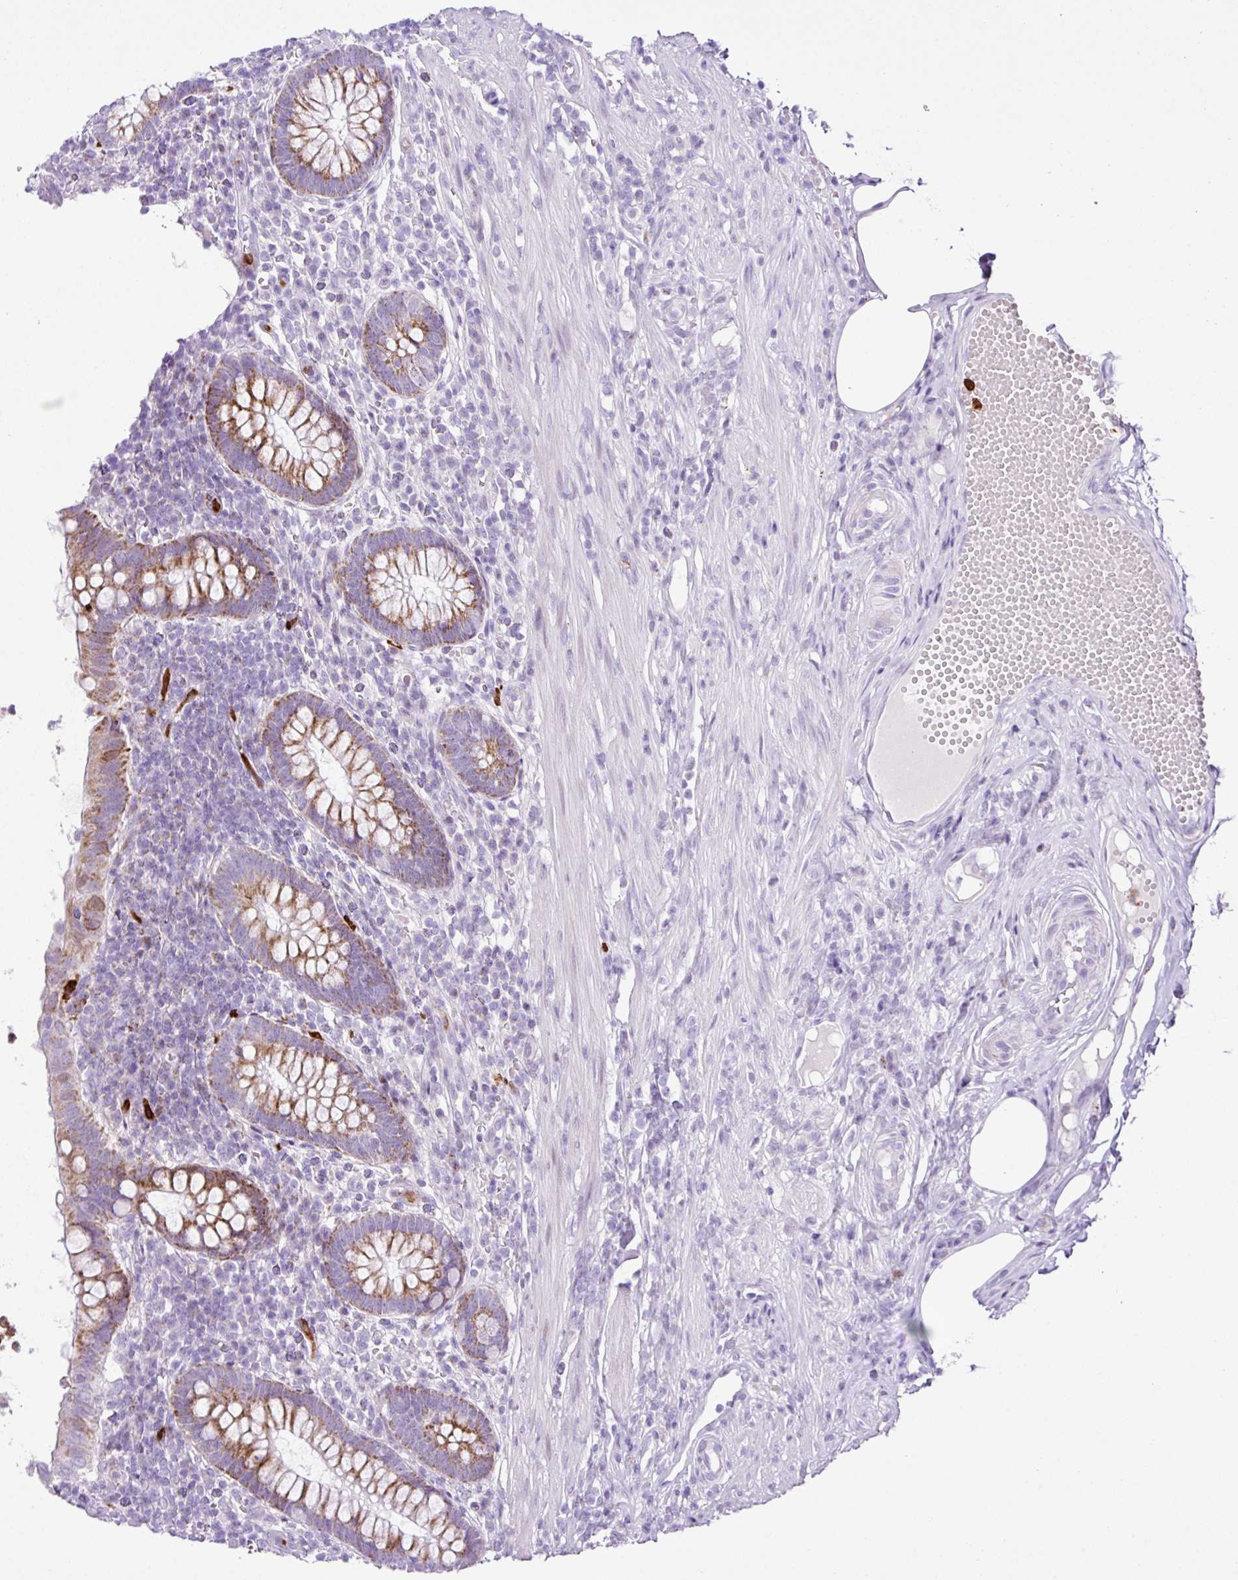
{"staining": {"intensity": "moderate", "quantity": "25%-75%", "location": "cytoplasmic/membranous"}, "tissue": "appendix", "cell_type": "Glandular cells", "image_type": "normal", "snomed": [{"axis": "morphology", "description": "Normal tissue, NOS"}, {"axis": "topography", "description": "Appendix"}], "caption": "Normal appendix demonstrates moderate cytoplasmic/membranous positivity in about 25%-75% of glandular cells (DAB = brown stain, brightfield microscopy at high magnification)..", "gene": "RCAN2", "patient": {"sex": "female", "age": 56}}